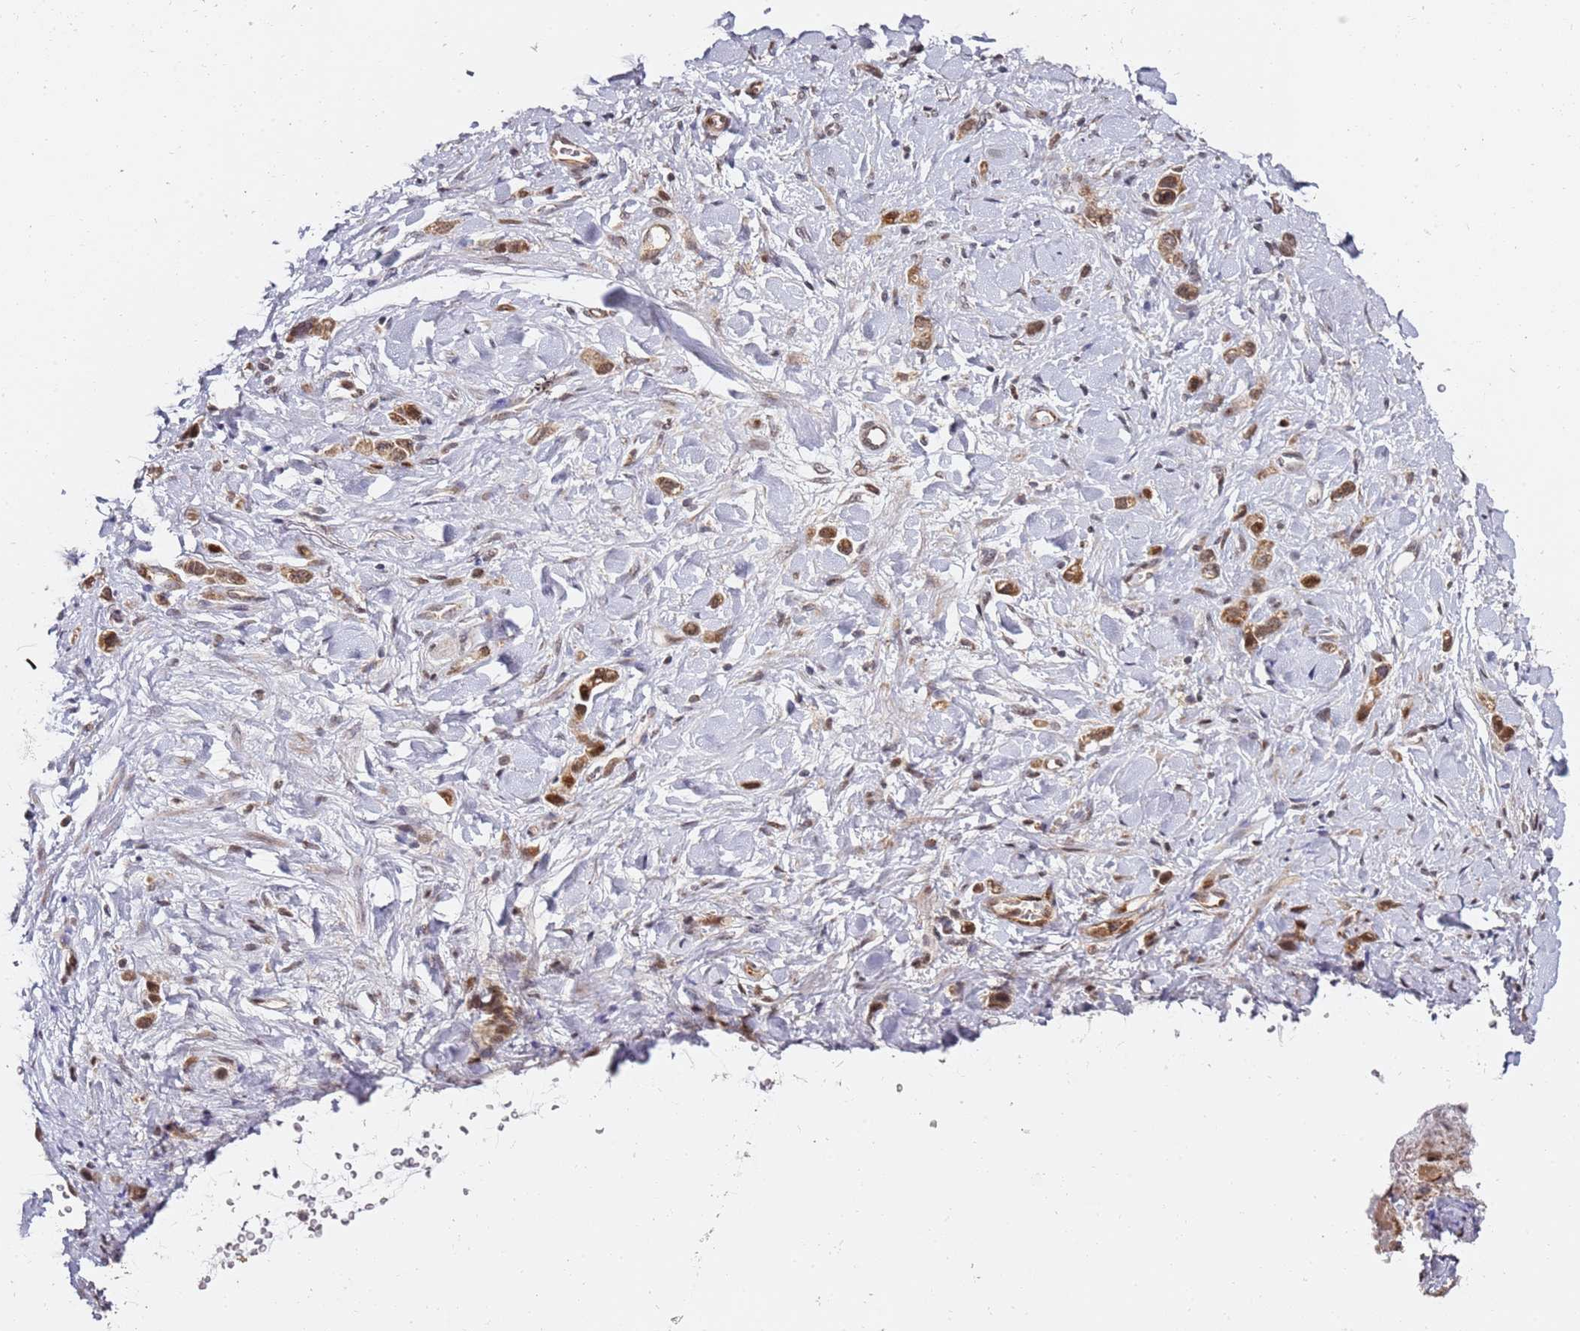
{"staining": {"intensity": "moderate", "quantity": ">75%", "location": "cytoplasmic/membranous,nuclear"}, "tissue": "stomach cancer", "cell_type": "Tumor cells", "image_type": "cancer", "snomed": [{"axis": "morphology", "description": "Adenocarcinoma, NOS"}, {"axis": "topography", "description": "Stomach"}], "caption": "Immunohistochemical staining of adenocarcinoma (stomach) displays moderate cytoplasmic/membranous and nuclear protein staining in approximately >75% of tumor cells.", "gene": "TP53AIP1", "patient": {"sex": "female", "age": 65}}